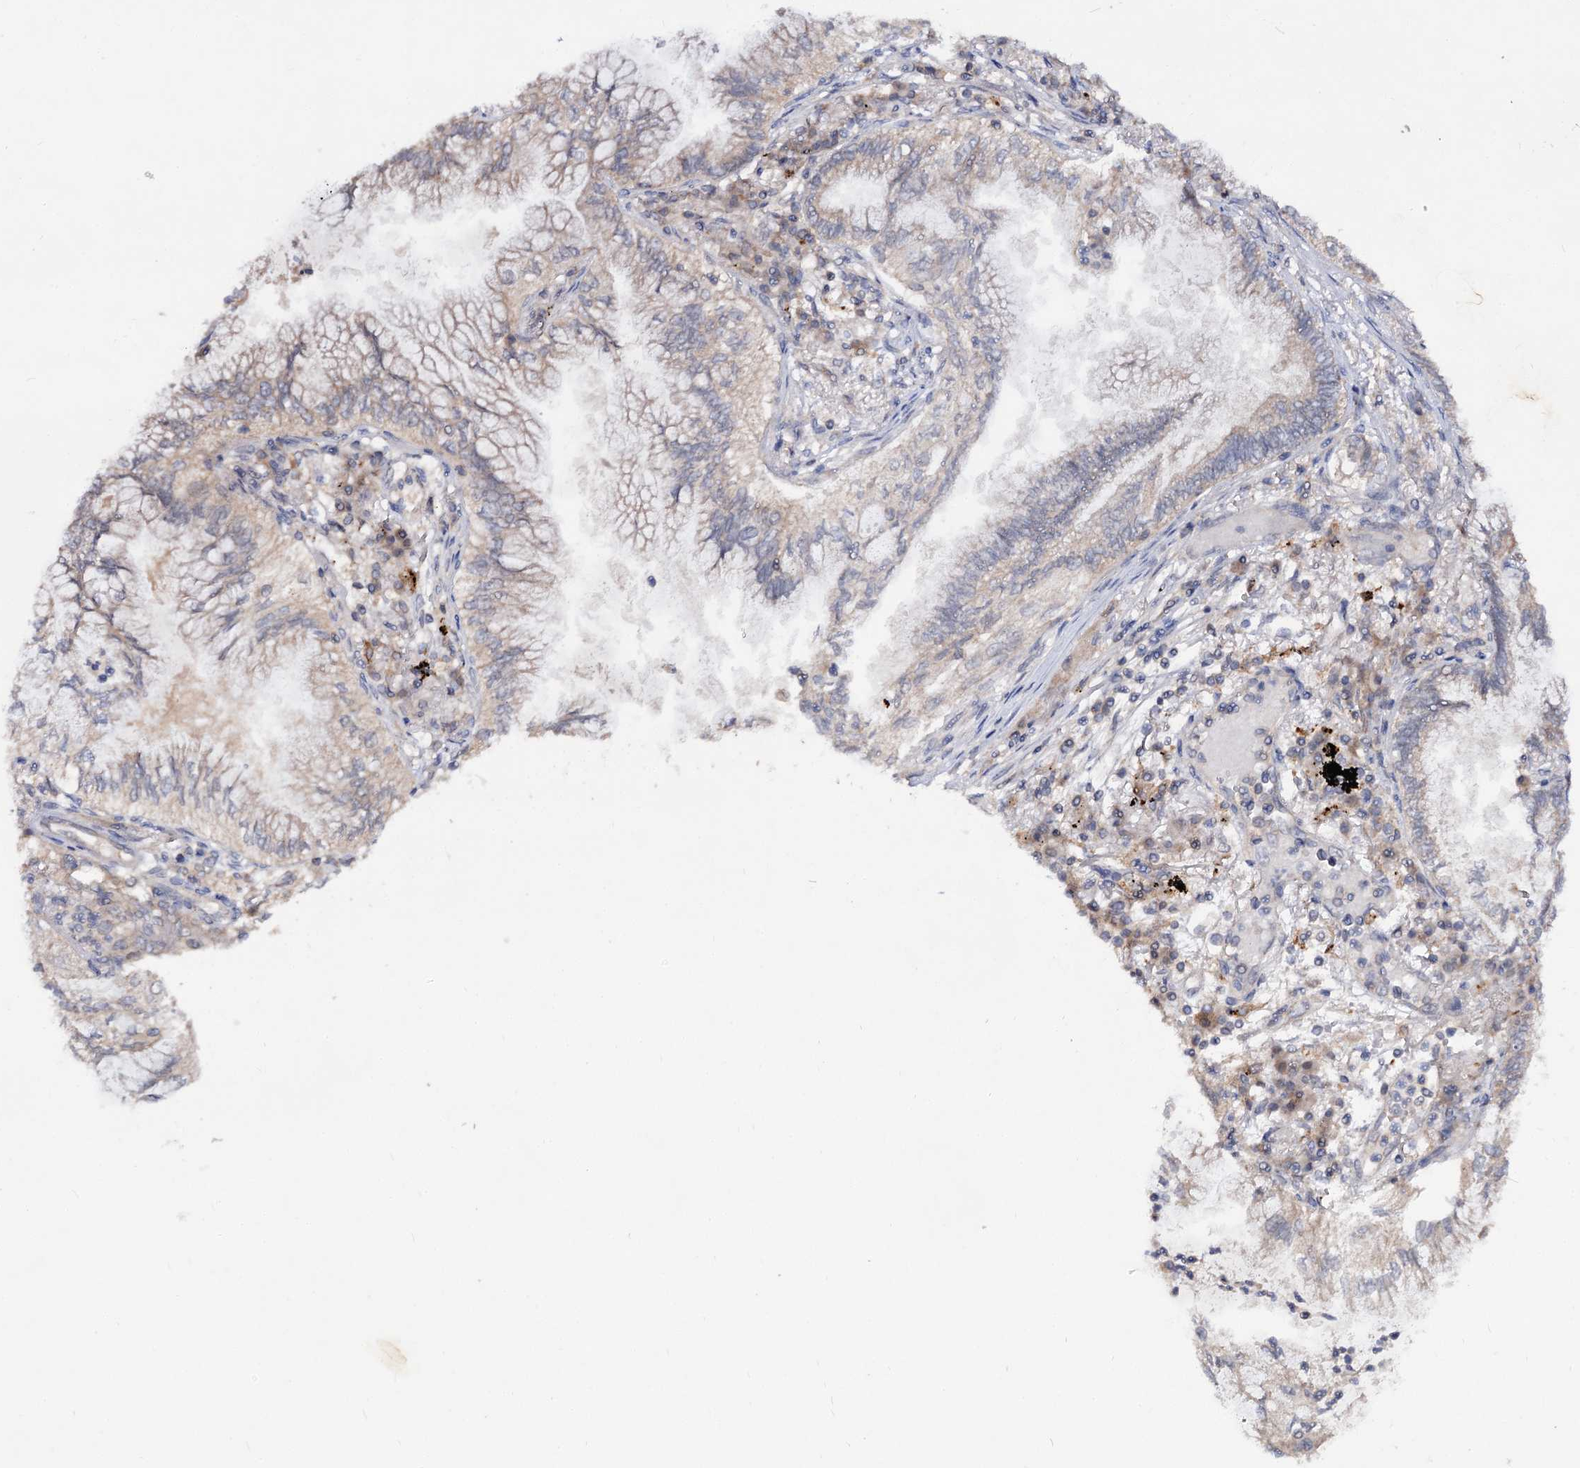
{"staining": {"intensity": "negative", "quantity": "none", "location": "none"}, "tissue": "lung cancer", "cell_type": "Tumor cells", "image_type": "cancer", "snomed": [{"axis": "morphology", "description": "Adenocarcinoma, NOS"}, {"axis": "topography", "description": "Lung"}], "caption": "Lung cancer was stained to show a protein in brown. There is no significant expression in tumor cells.", "gene": "ACTR6", "patient": {"sex": "female", "age": 70}}